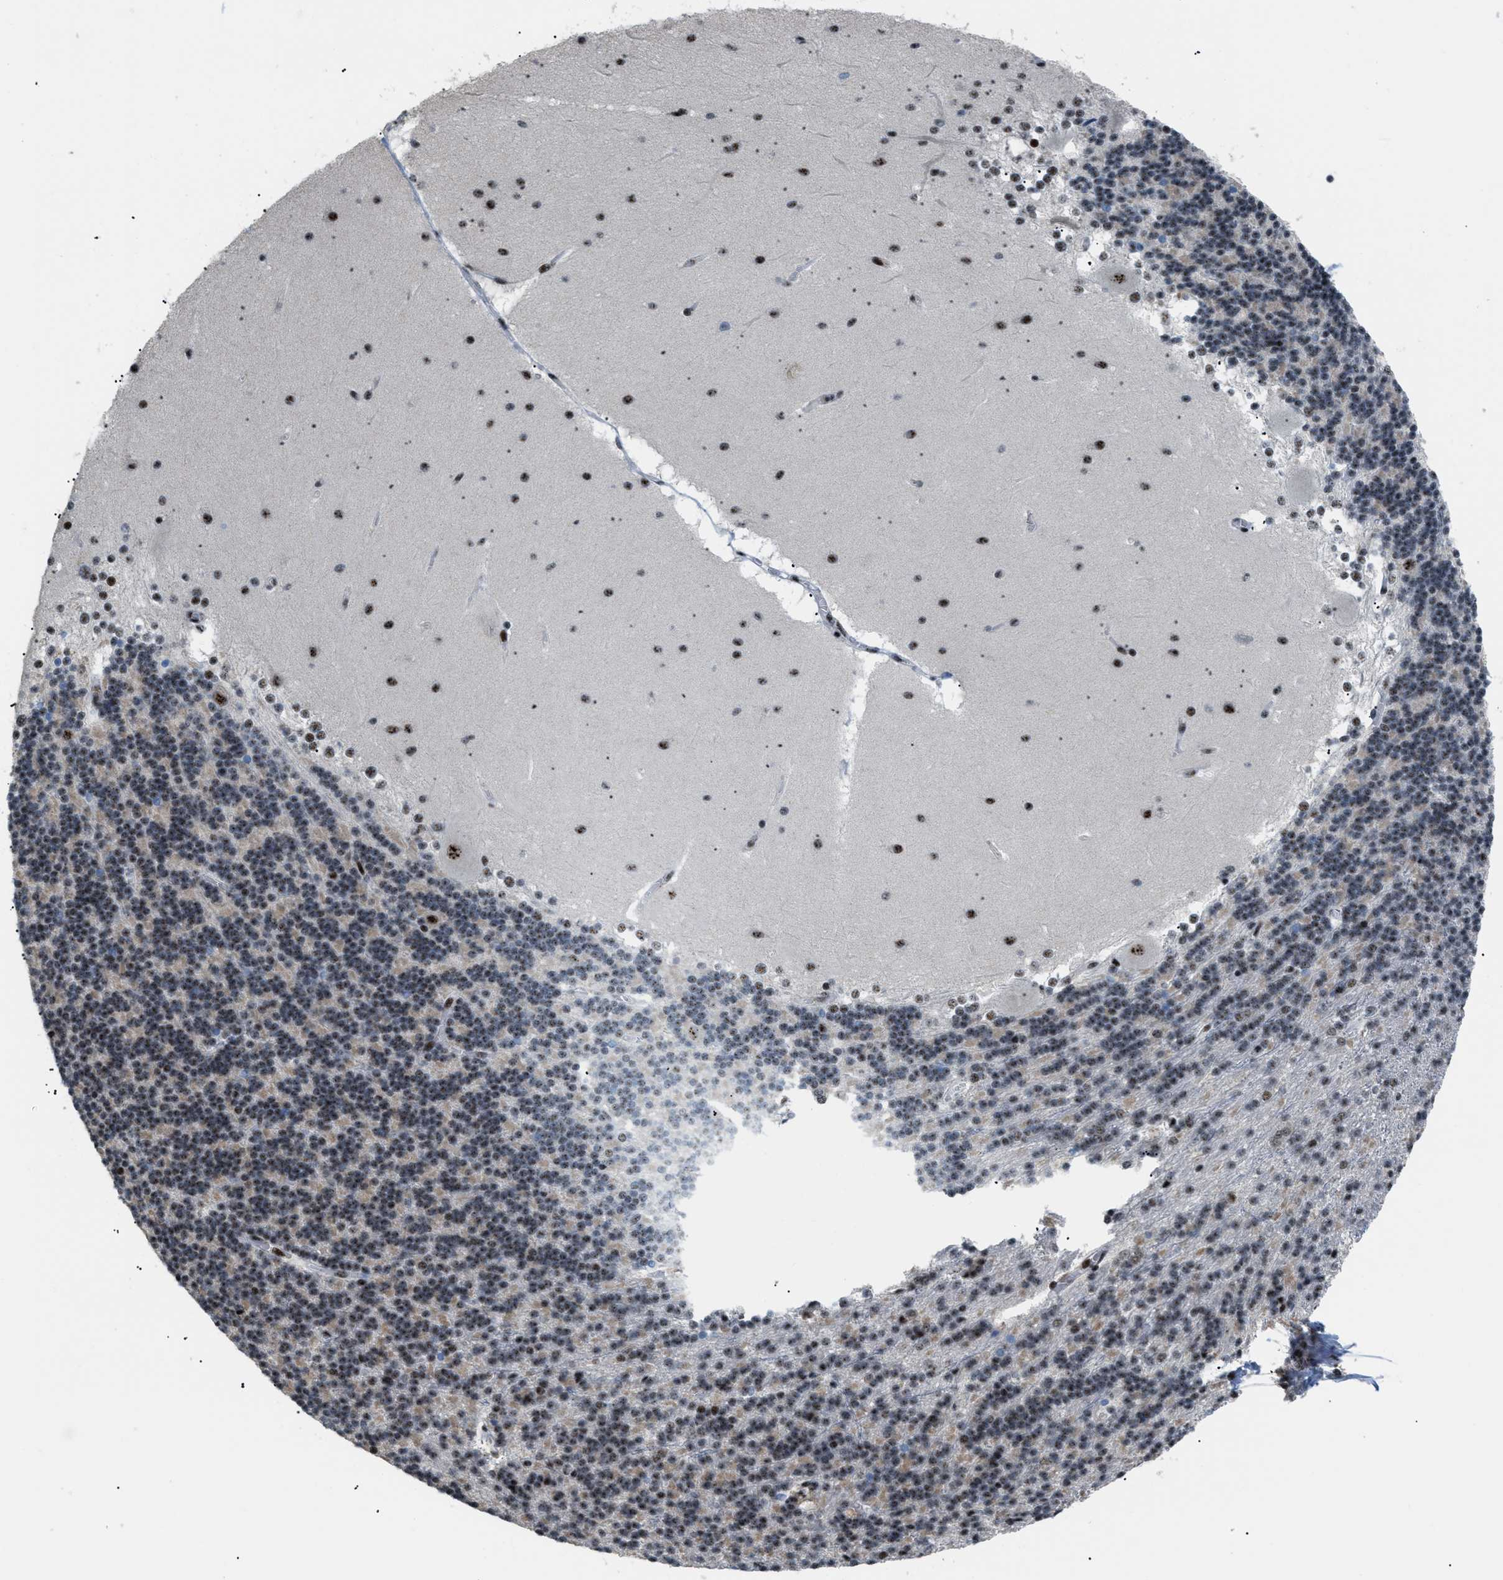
{"staining": {"intensity": "moderate", "quantity": "25%-75%", "location": "nuclear"}, "tissue": "cerebellum", "cell_type": "Cells in granular layer", "image_type": "normal", "snomed": [{"axis": "morphology", "description": "Normal tissue, NOS"}, {"axis": "topography", "description": "Cerebellum"}], "caption": "Immunohistochemical staining of benign cerebellum reveals moderate nuclear protein staining in approximately 25%-75% of cells in granular layer.", "gene": "CDR2", "patient": {"sex": "female", "age": 19}}